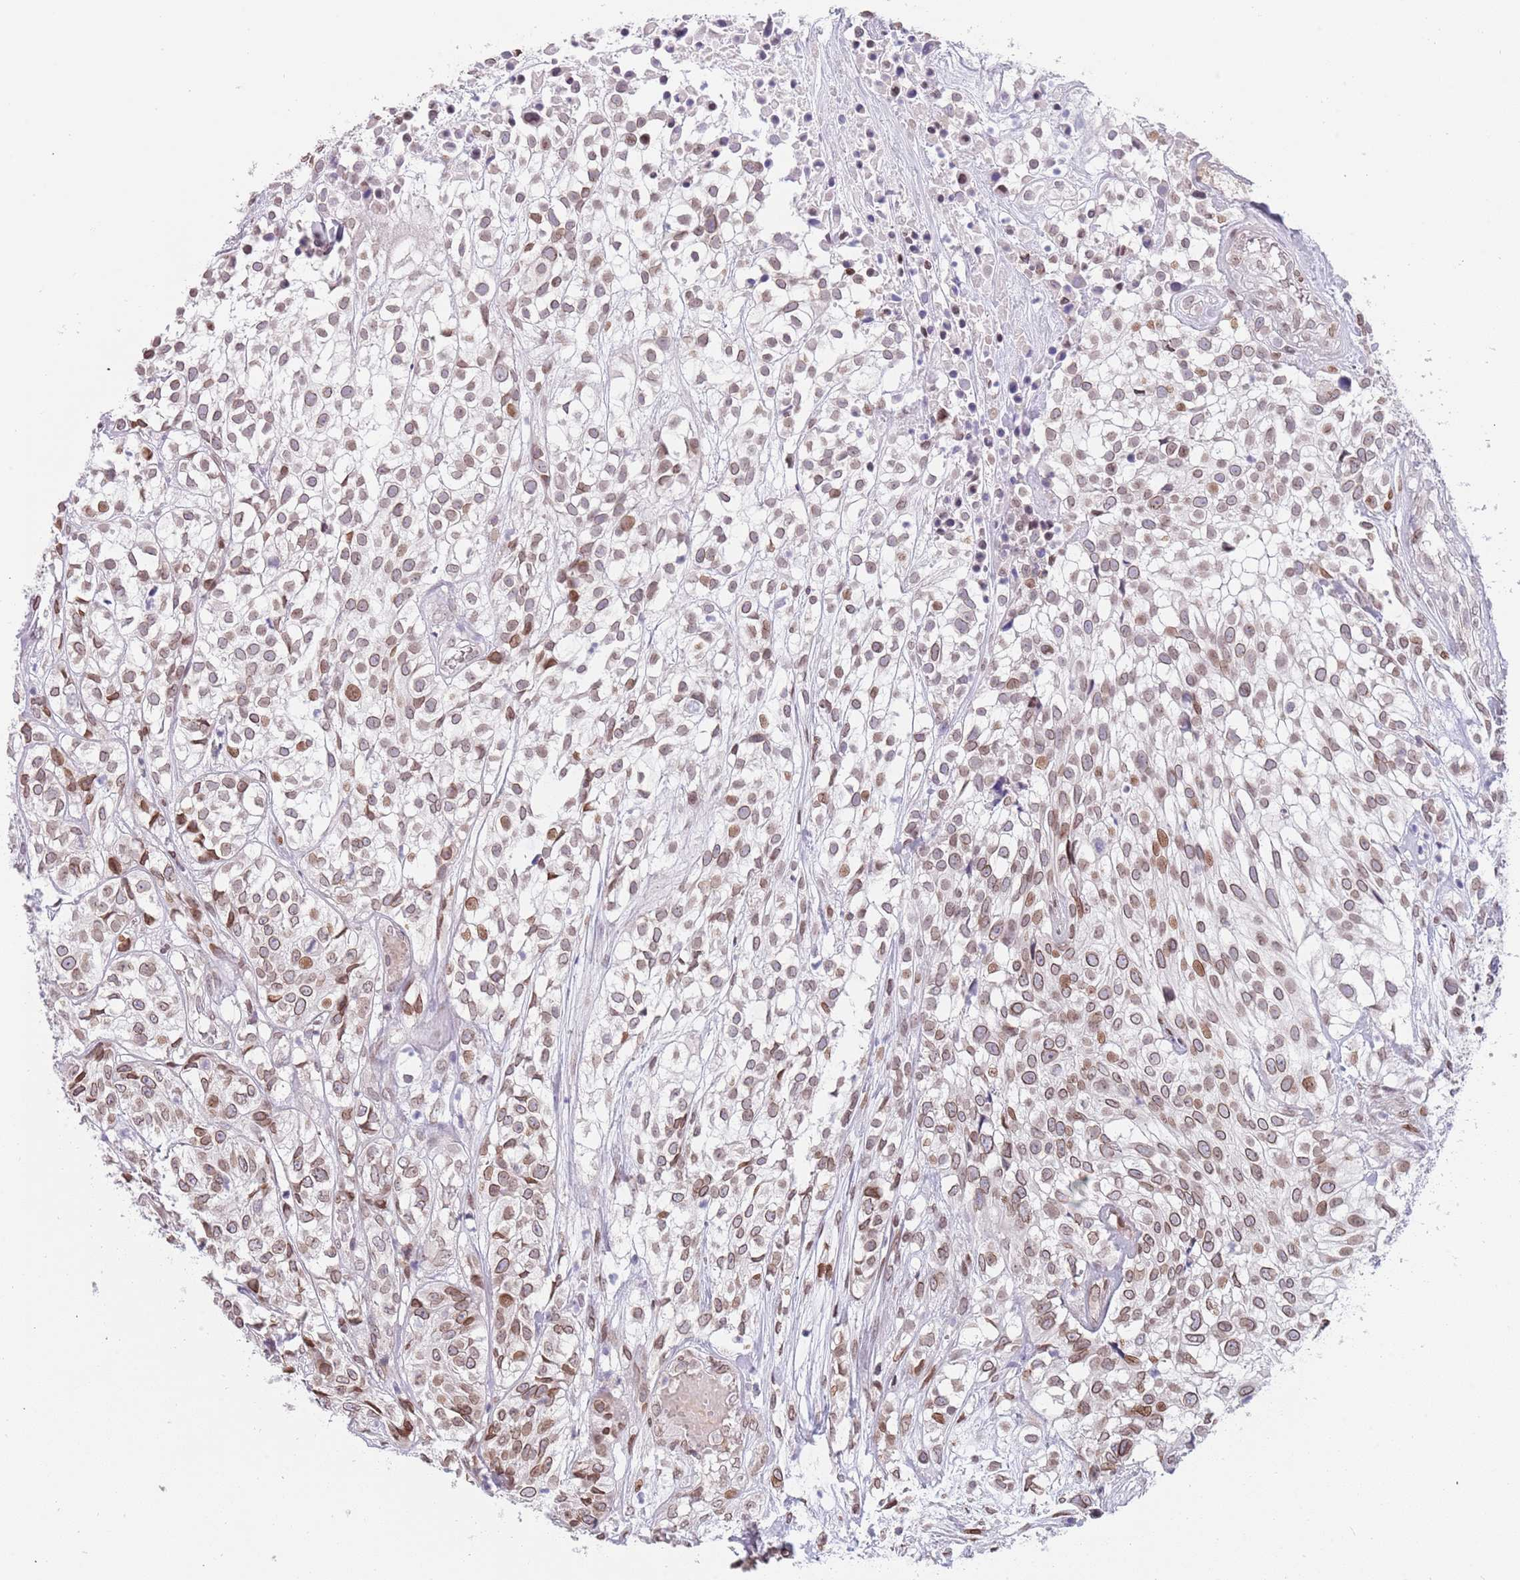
{"staining": {"intensity": "moderate", "quantity": ">75%", "location": "cytoplasmic/membranous,nuclear"}, "tissue": "urothelial cancer", "cell_type": "Tumor cells", "image_type": "cancer", "snomed": [{"axis": "morphology", "description": "Urothelial carcinoma, High grade"}, {"axis": "topography", "description": "Urinary bladder"}], "caption": "This micrograph reveals immunohistochemistry (IHC) staining of human urothelial cancer, with medium moderate cytoplasmic/membranous and nuclear staining in about >75% of tumor cells.", "gene": "KLHDC2", "patient": {"sex": "male", "age": 56}}